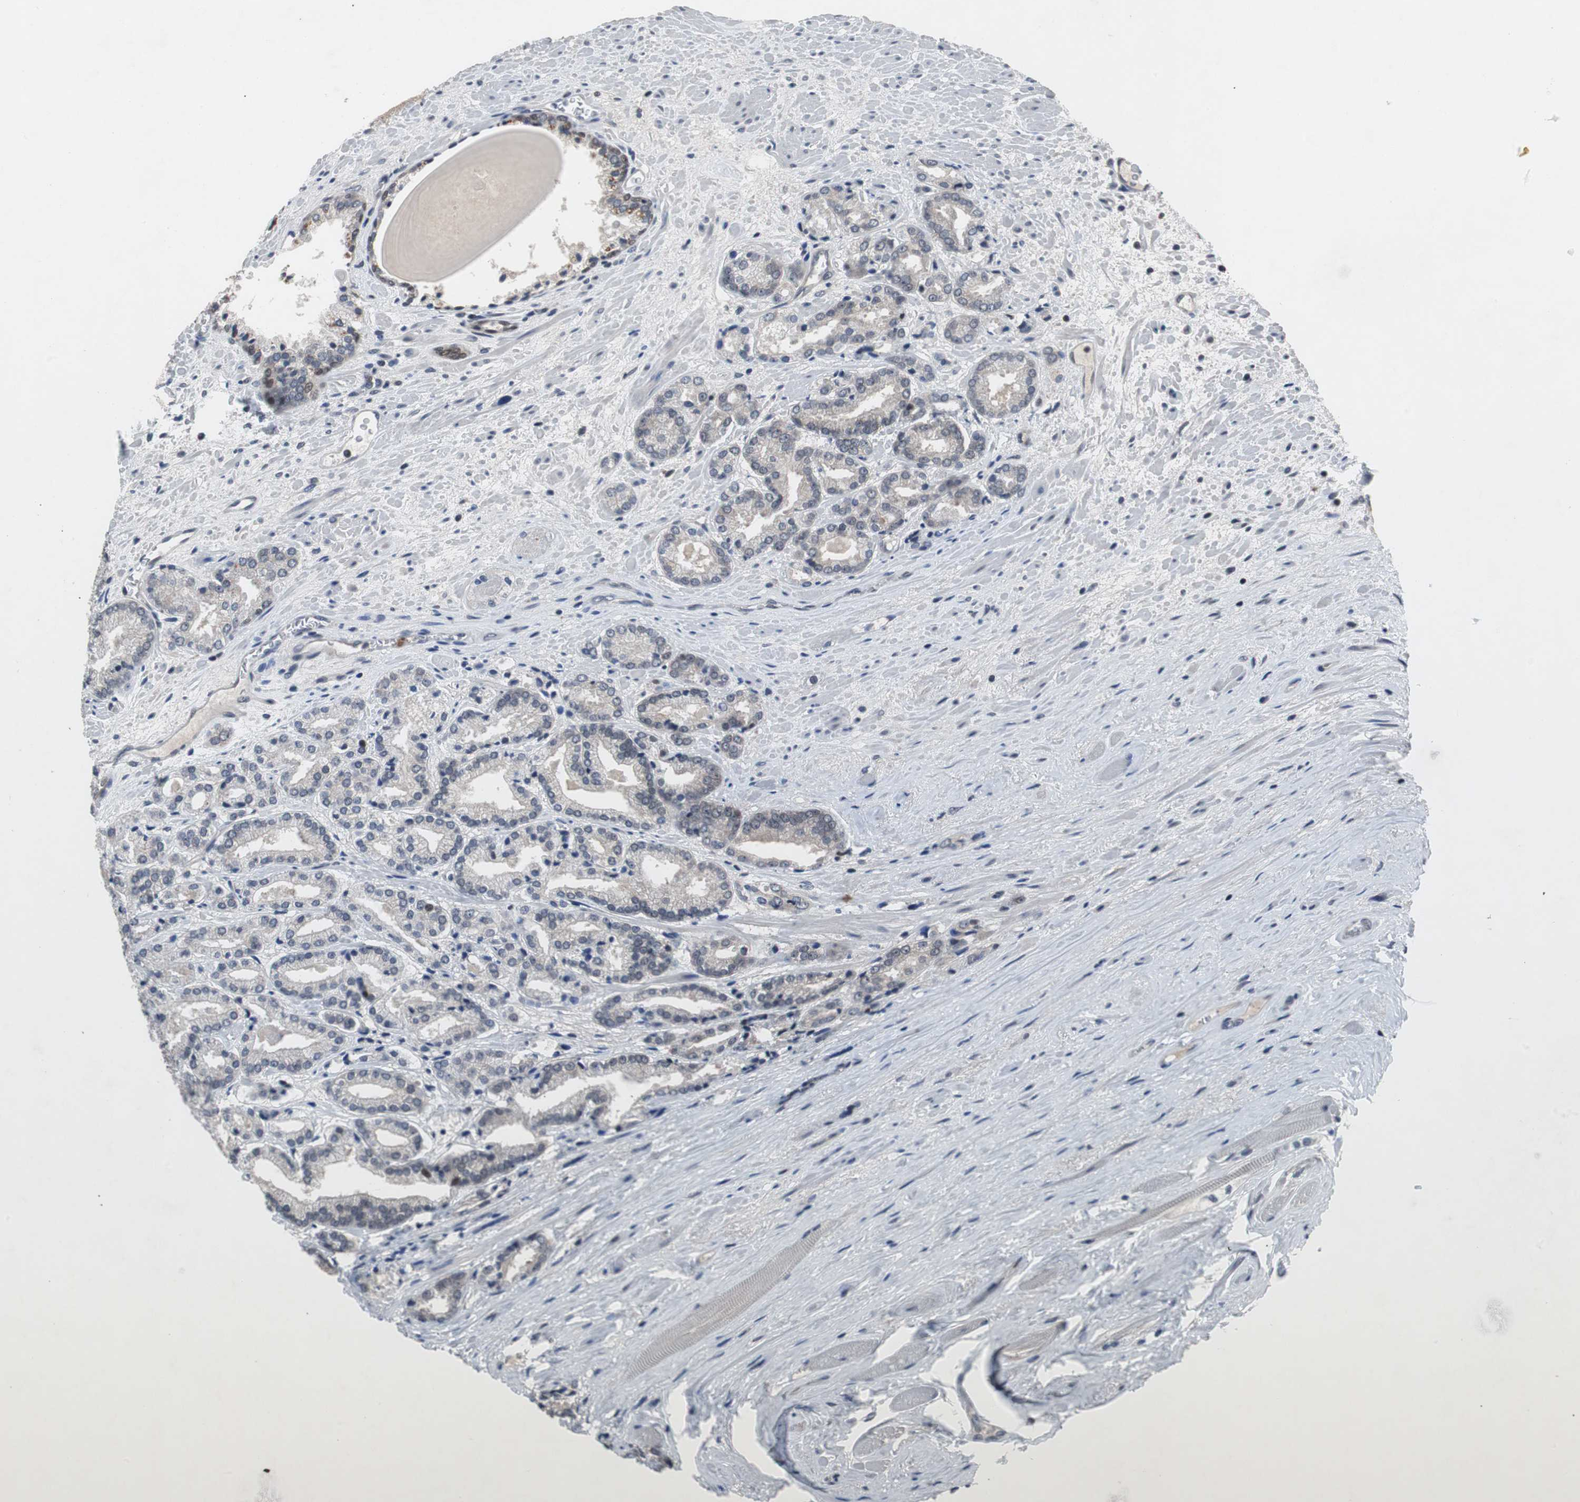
{"staining": {"intensity": "negative", "quantity": "none", "location": "none"}, "tissue": "prostate cancer", "cell_type": "Tumor cells", "image_type": "cancer", "snomed": [{"axis": "morphology", "description": "Adenocarcinoma, Low grade"}, {"axis": "topography", "description": "Prostate"}], "caption": "Protein analysis of prostate cancer reveals no significant positivity in tumor cells.", "gene": "TP63", "patient": {"sex": "male", "age": 59}}